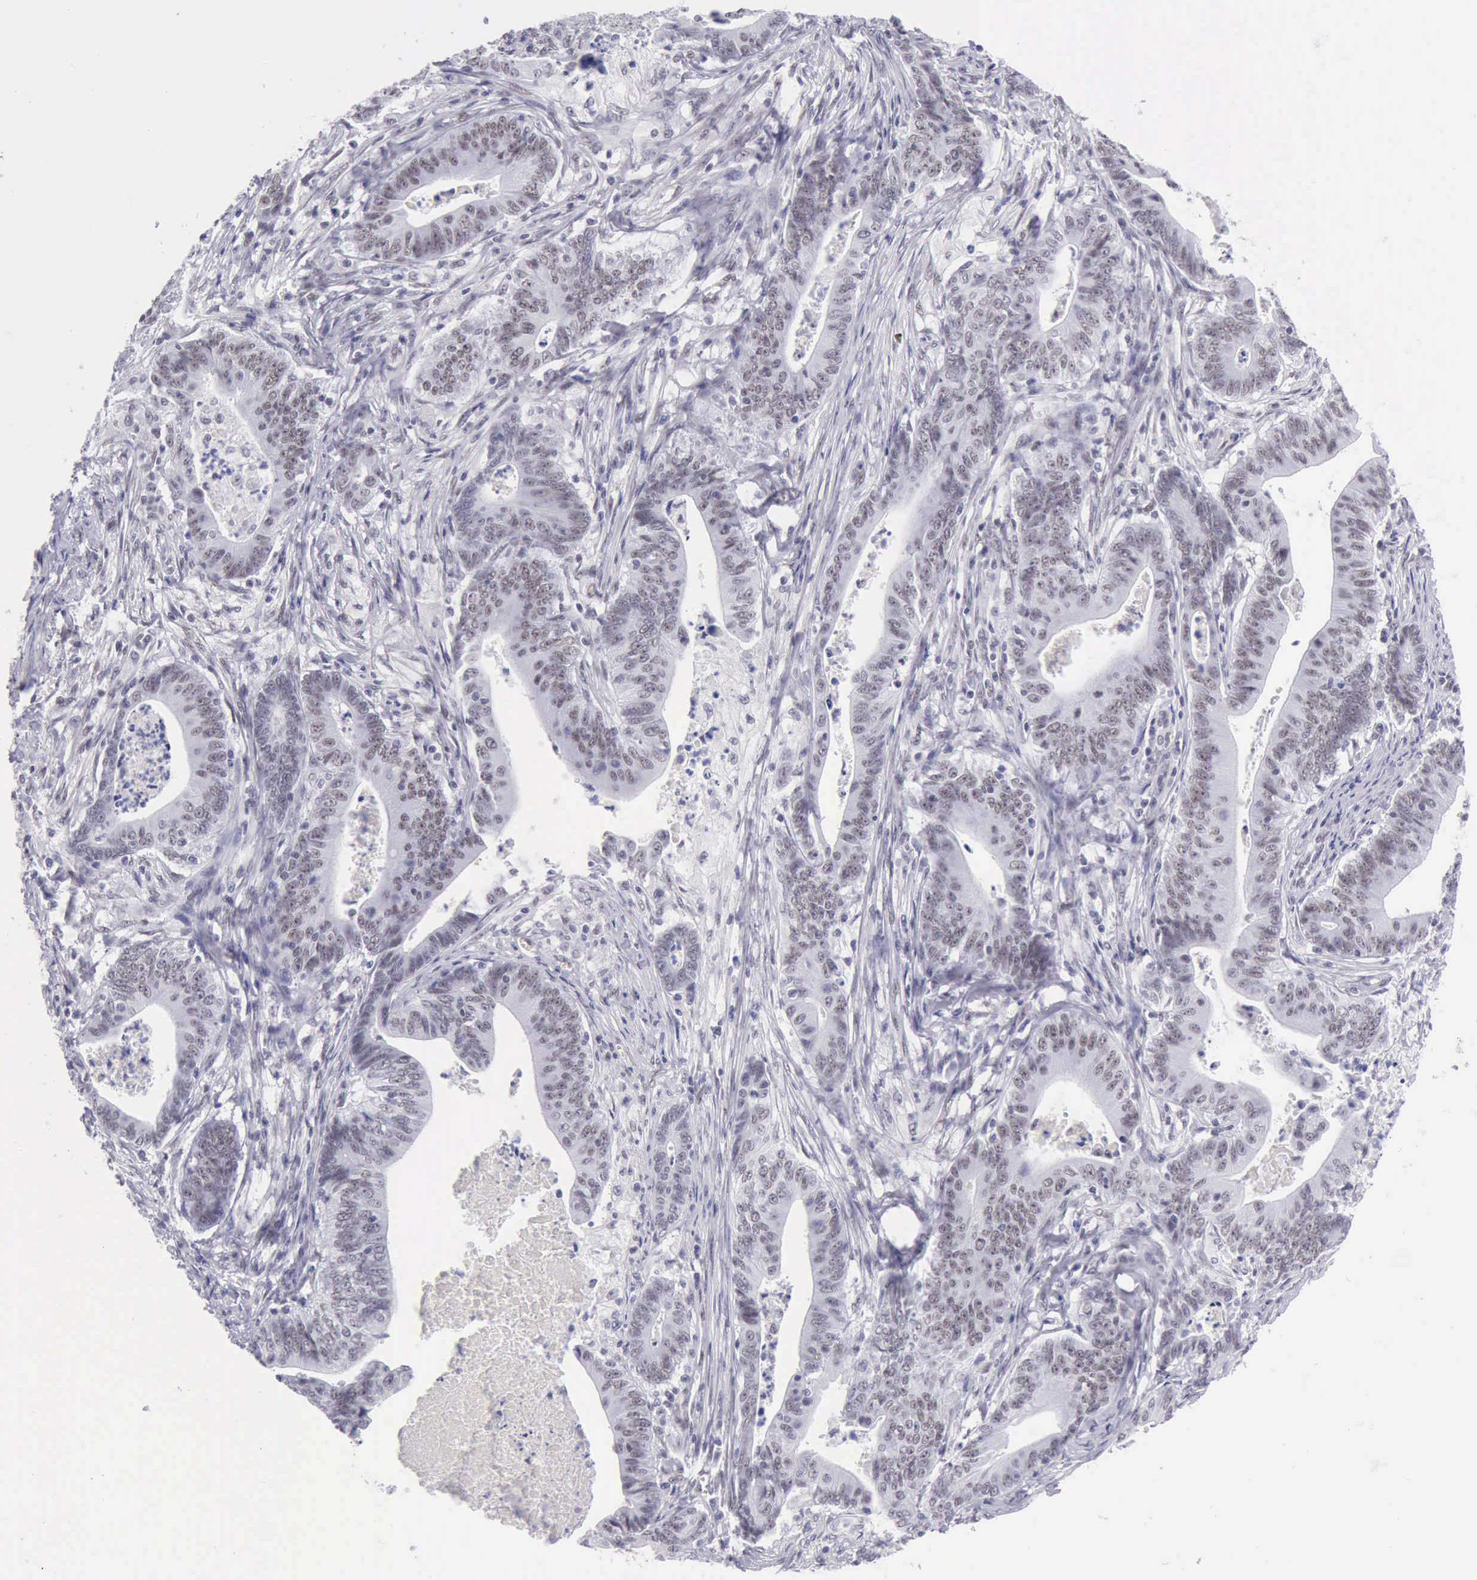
{"staining": {"intensity": "weak", "quantity": "25%-75%", "location": "nuclear"}, "tissue": "stomach cancer", "cell_type": "Tumor cells", "image_type": "cancer", "snomed": [{"axis": "morphology", "description": "Adenocarcinoma, NOS"}, {"axis": "topography", "description": "Stomach, lower"}], "caption": "Adenocarcinoma (stomach) stained with a brown dye reveals weak nuclear positive staining in approximately 25%-75% of tumor cells.", "gene": "EP300", "patient": {"sex": "female", "age": 86}}